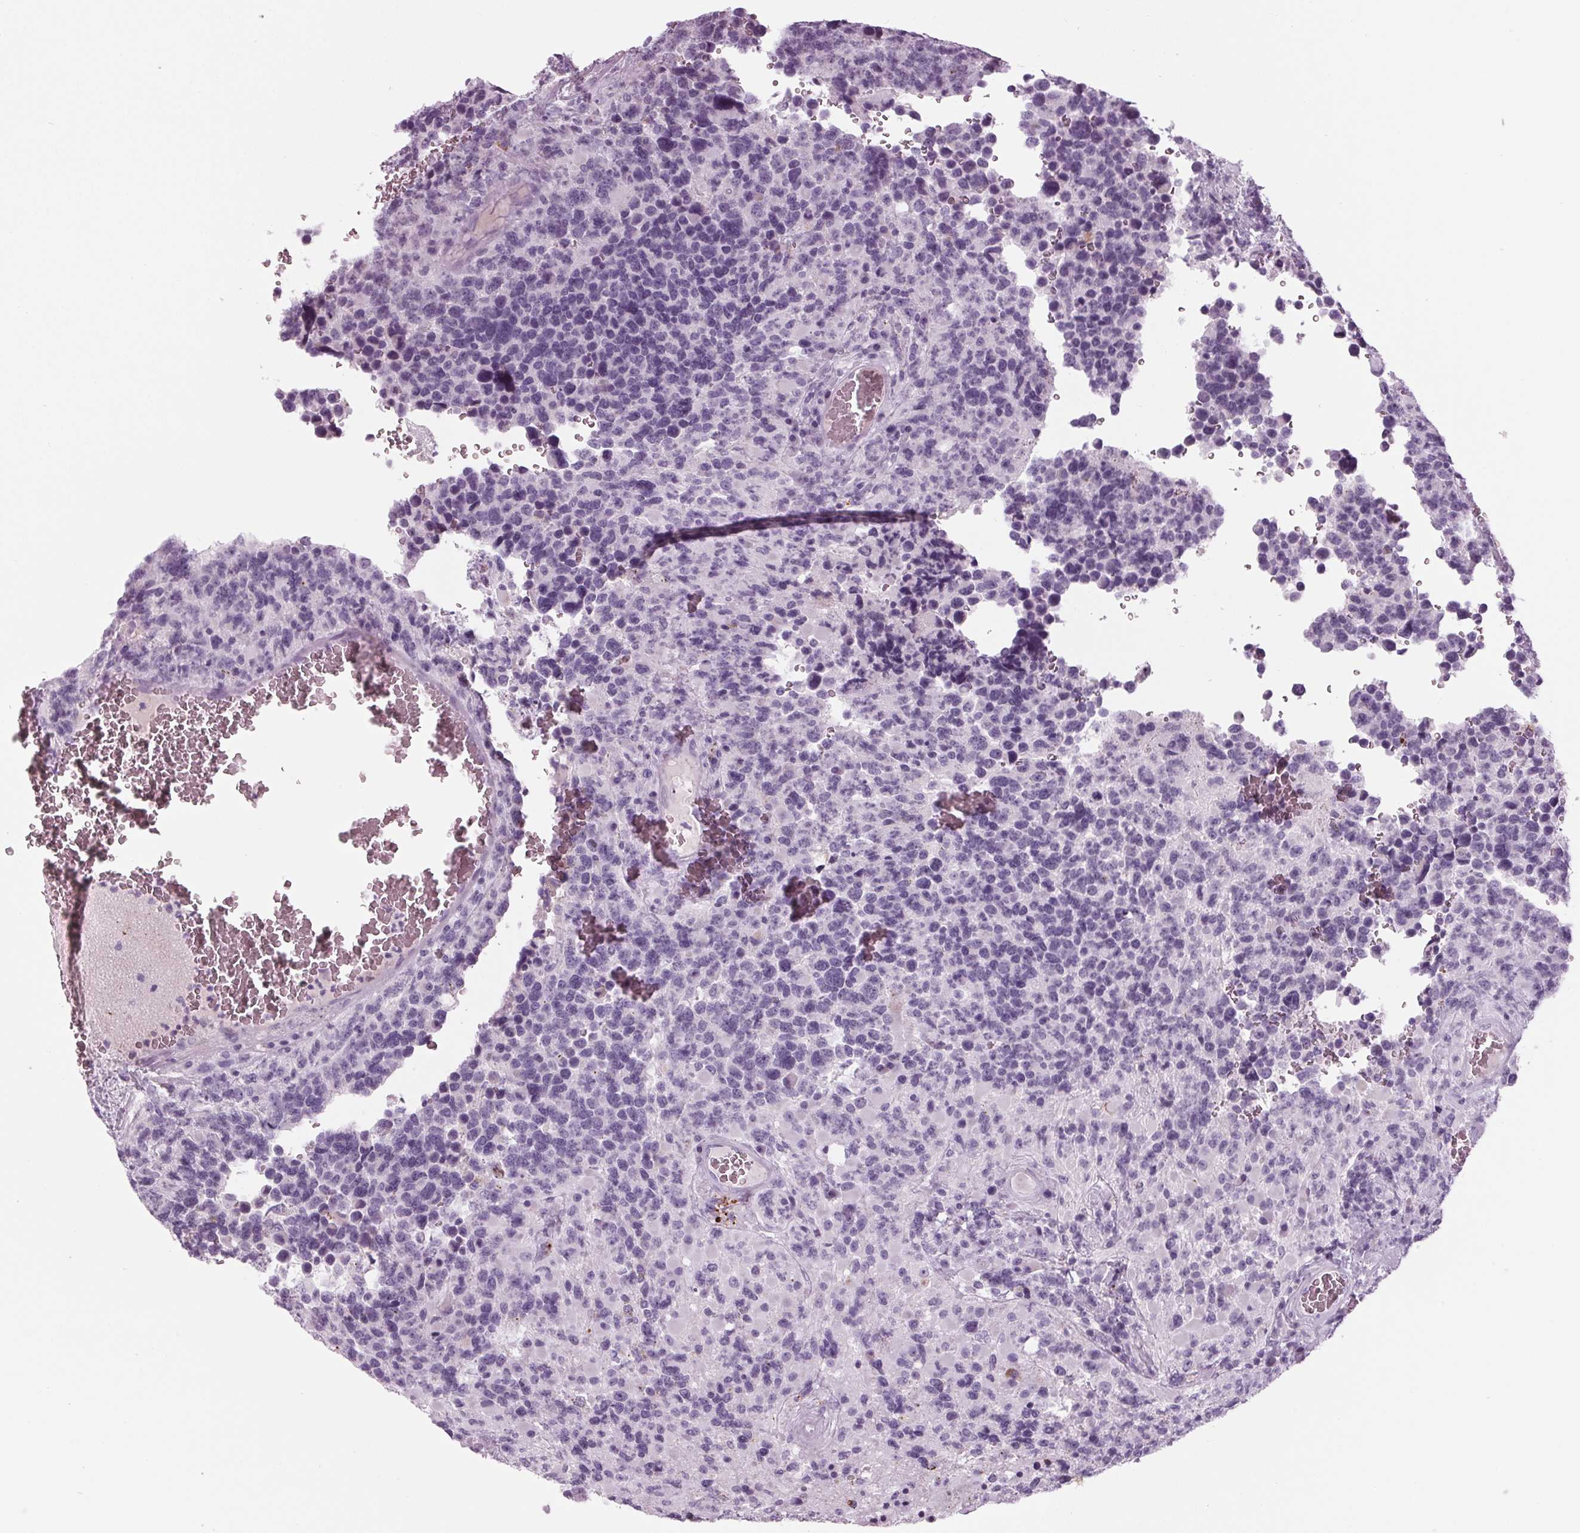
{"staining": {"intensity": "negative", "quantity": "none", "location": "none"}, "tissue": "glioma", "cell_type": "Tumor cells", "image_type": "cancer", "snomed": [{"axis": "morphology", "description": "Glioma, malignant, High grade"}, {"axis": "topography", "description": "Brain"}], "caption": "IHC photomicrograph of human malignant high-grade glioma stained for a protein (brown), which displays no staining in tumor cells.", "gene": "CYP3A43", "patient": {"sex": "female", "age": 40}}